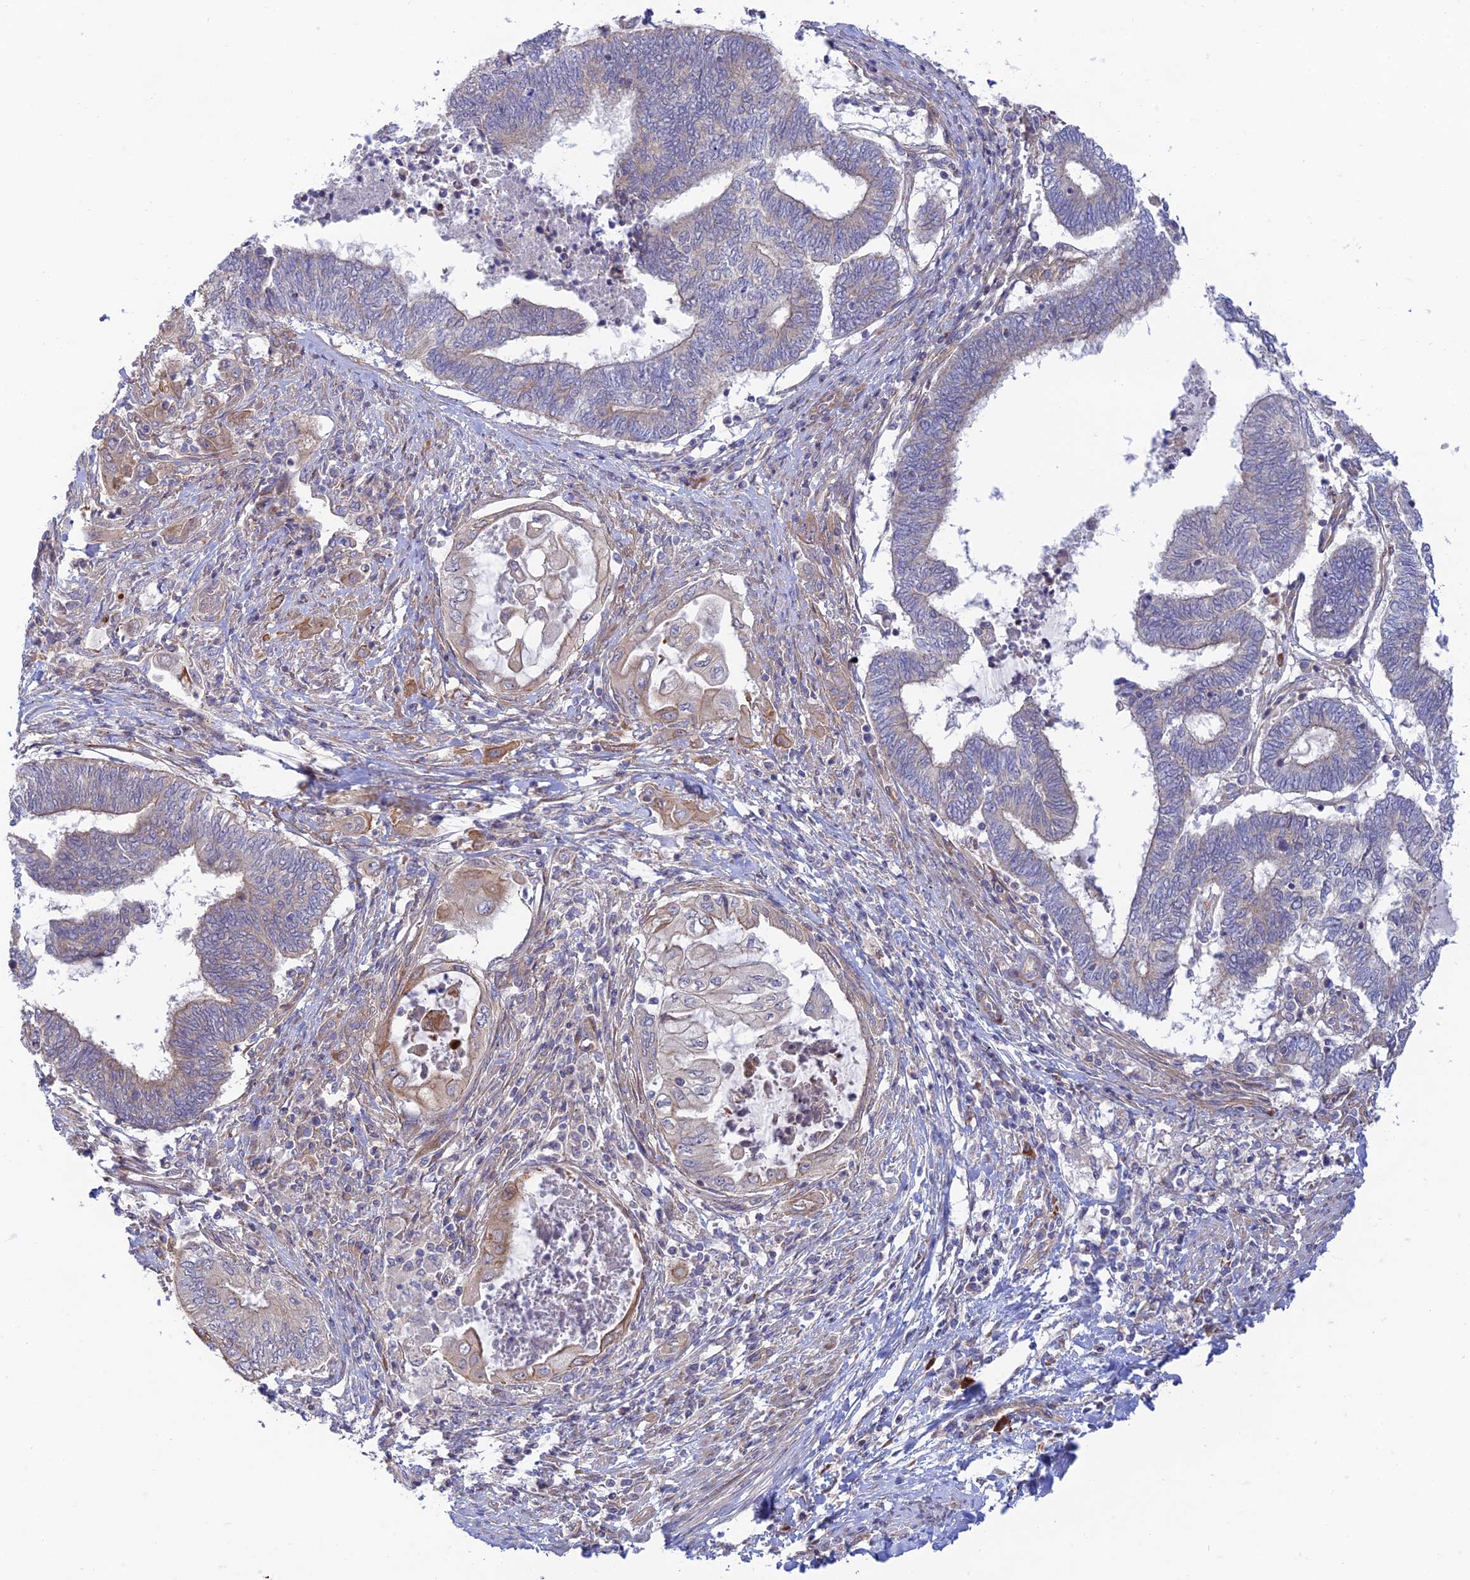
{"staining": {"intensity": "weak", "quantity": "<25%", "location": "cytoplasmic/membranous"}, "tissue": "endometrial cancer", "cell_type": "Tumor cells", "image_type": "cancer", "snomed": [{"axis": "morphology", "description": "Adenocarcinoma, NOS"}, {"axis": "topography", "description": "Uterus"}, {"axis": "topography", "description": "Endometrium"}], "caption": "Image shows no significant protein positivity in tumor cells of endometrial adenocarcinoma. Nuclei are stained in blue.", "gene": "KCNAB1", "patient": {"sex": "female", "age": 70}}